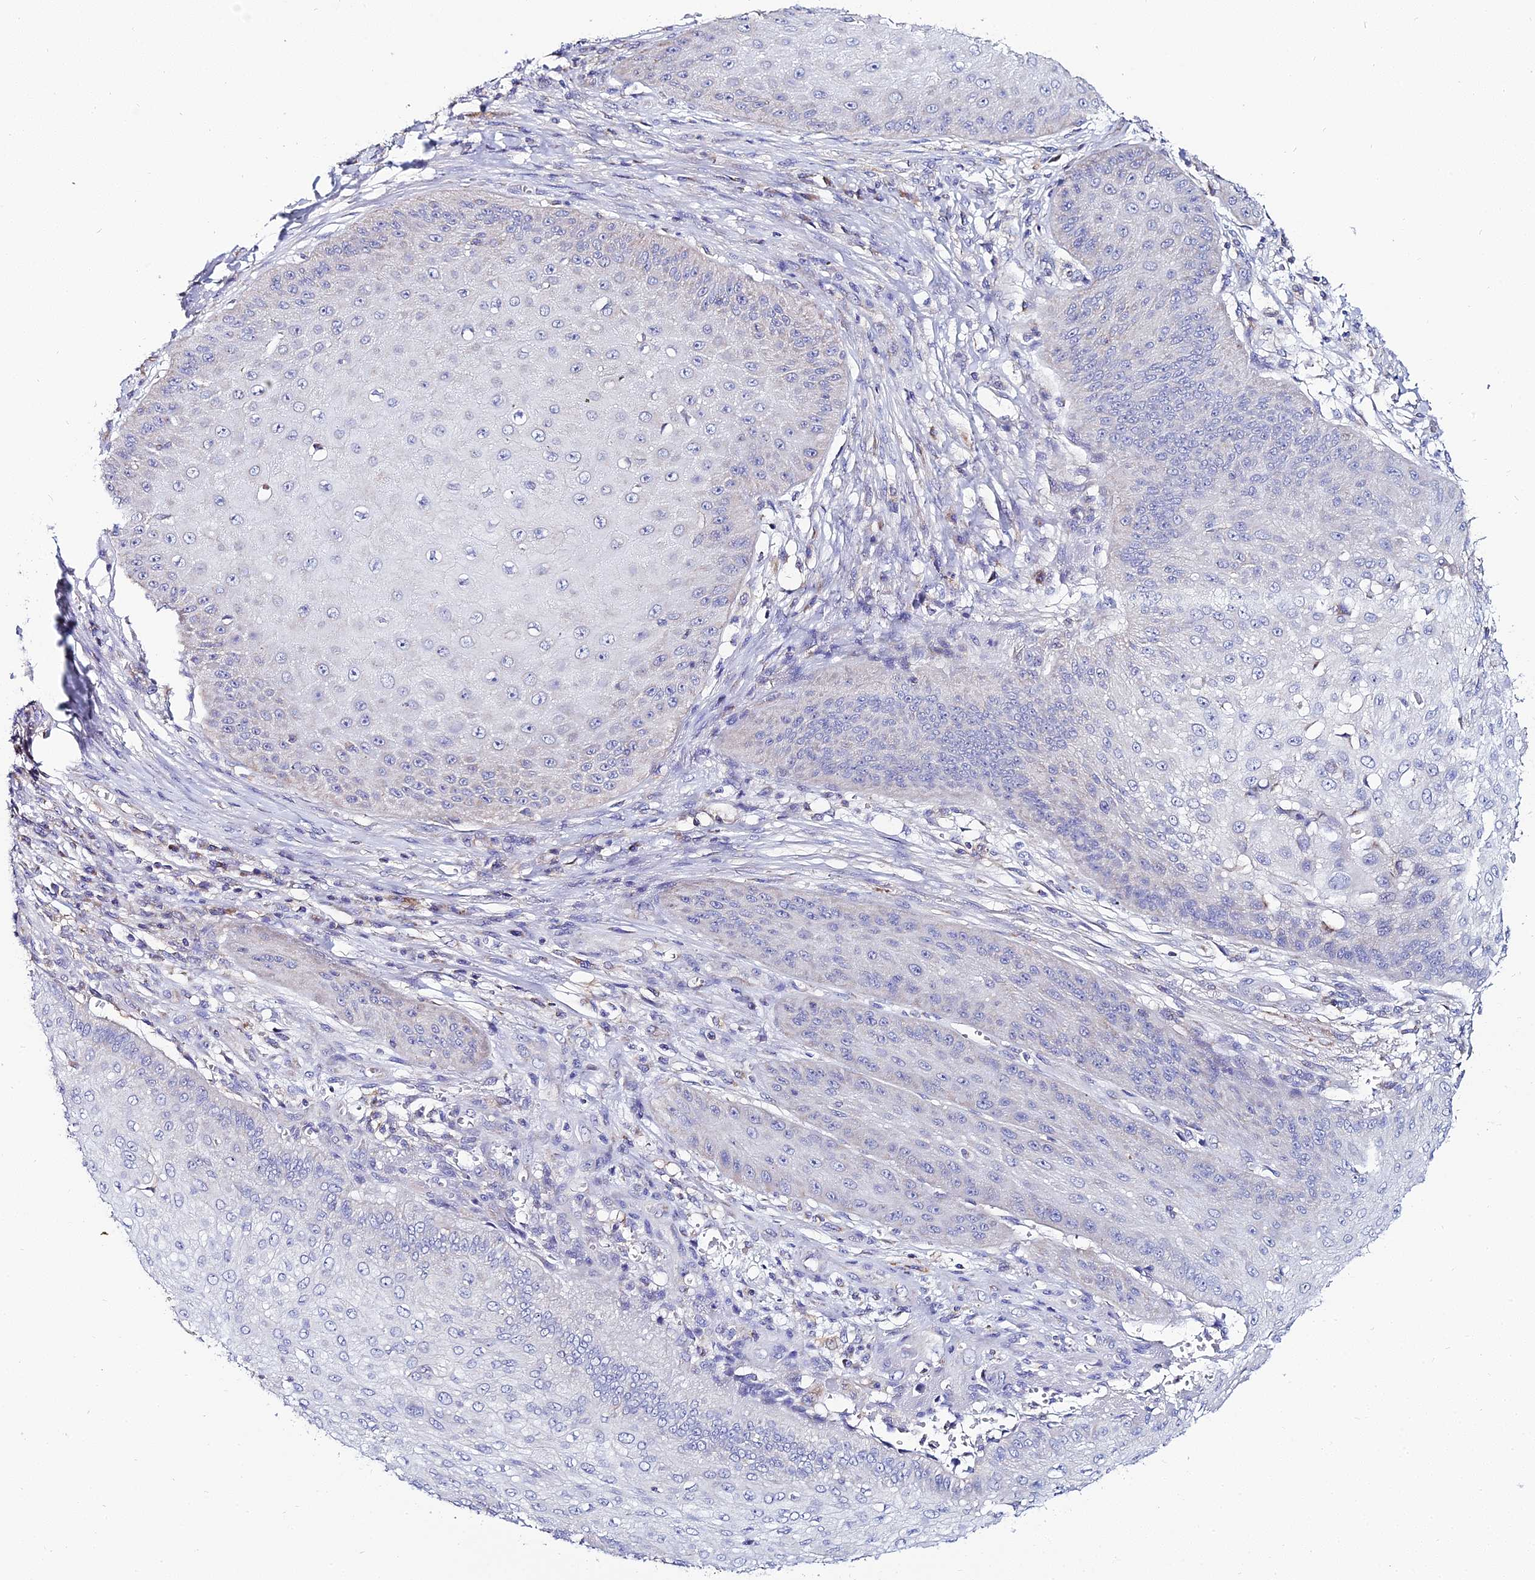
{"staining": {"intensity": "negative", "quantity": "none", "location": "none"}, "tissue": "skin cancer", "cell_type": "Tumor cells", "image_type": "cancer", "snomed": [{"axis": "morphology", "description": "Squamous cell carcinoma, NOS"}, {"axis": "topography", "description": "Skin"}], "caption": "This is an immunohistochemistry (IHC) micrograph of skin cancer. There is no staining in tumor cells.", "gene": "ZXDA", "patient": {"sex": "male", "age": 70}}